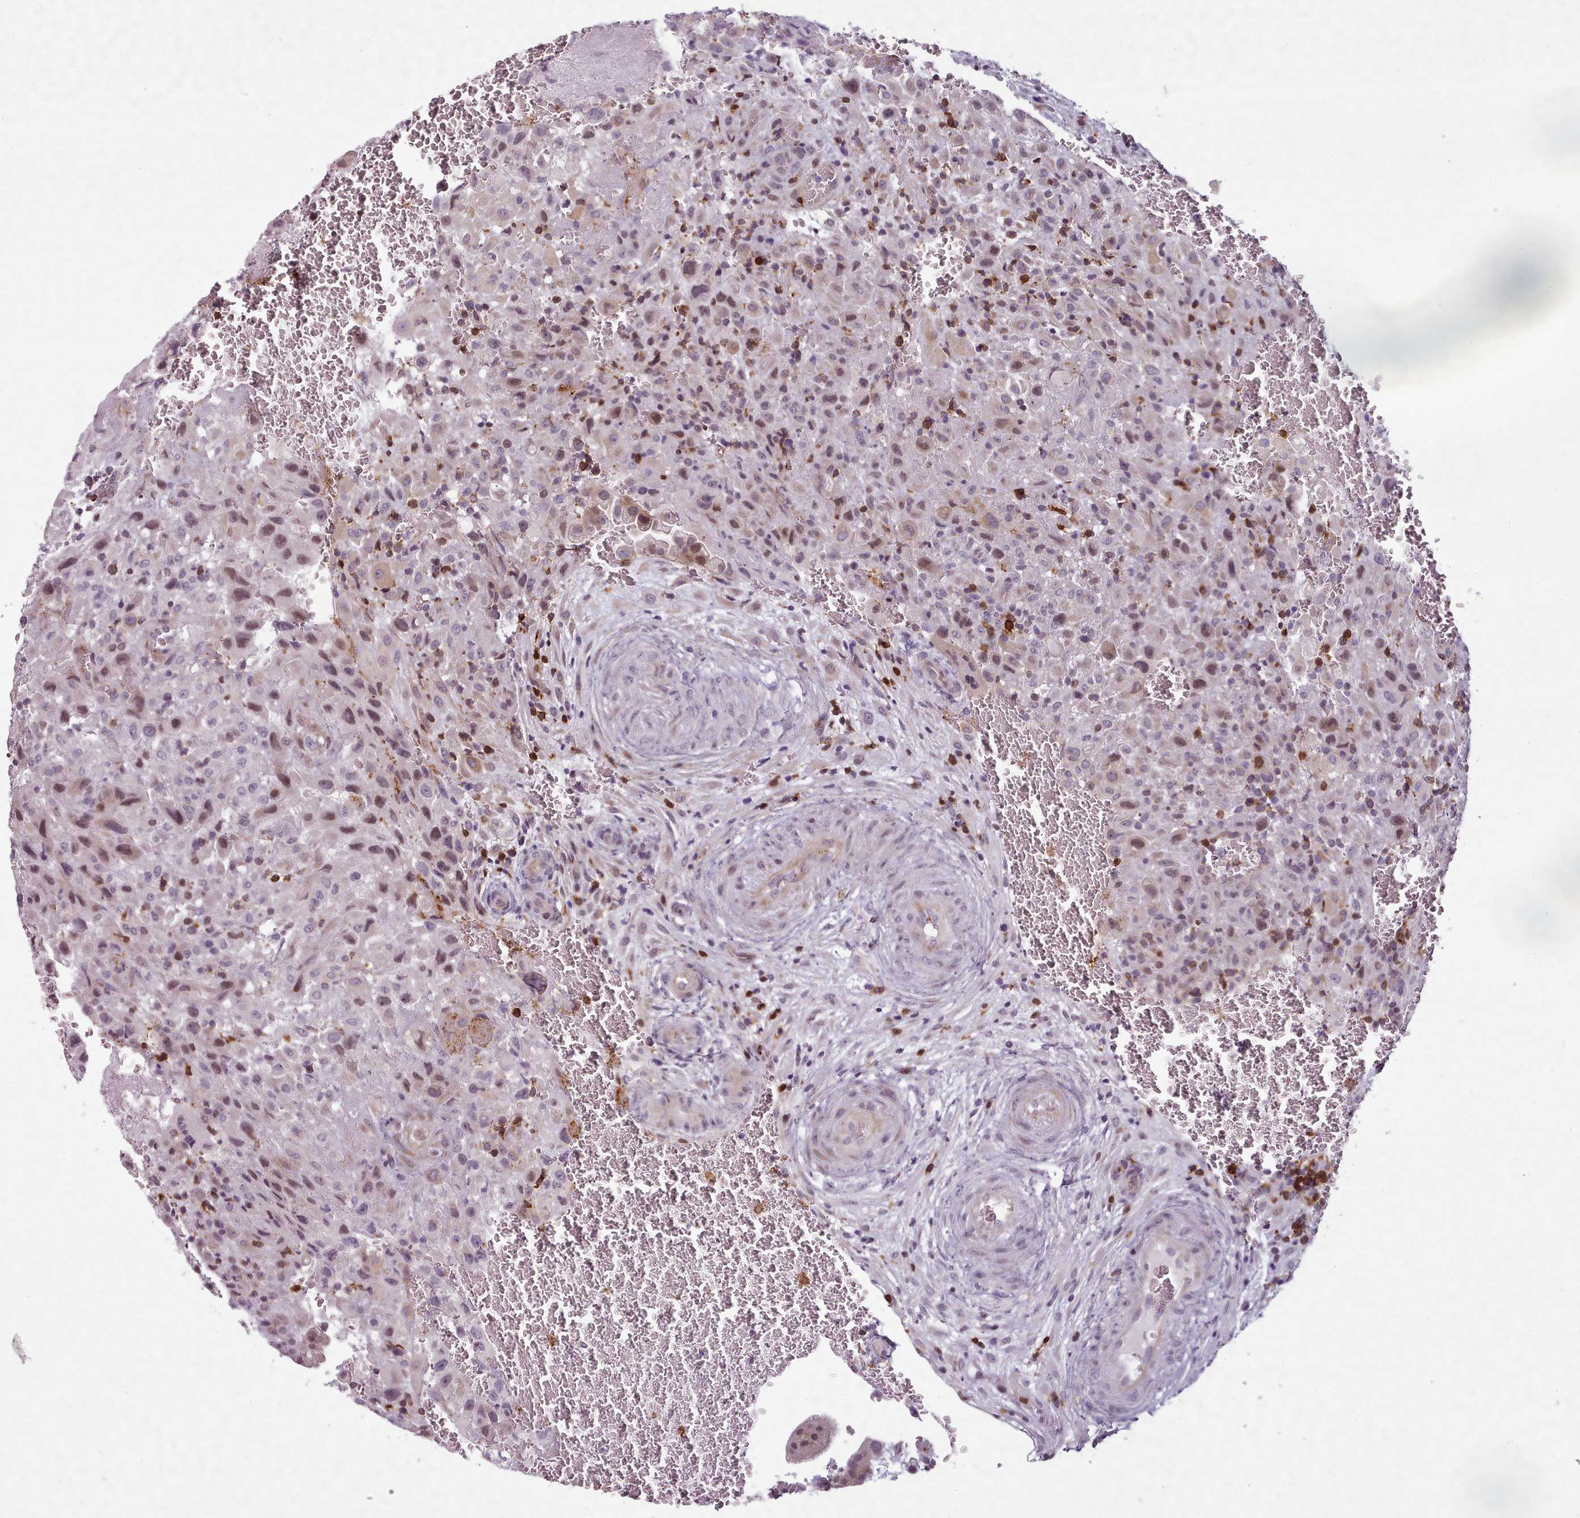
{"staining": {"intensity": "moderate", "quantity": "25%-75%", "location": "nuclear"}, "tissue": "placenta", "cell_type": "Decidual cells", "image_type": "normal", "snomed": [{"axis": "morphology", "description": "Normal tissue, NOS"}, {"axis": "topography", "description": "Placenta"}], "caption": "Protein analysis of normal placenta shows moderate nuclear staining in about 25%-75% of decidual cells. Immunohistochemistry (ihc) stains the protein of interest in brown and the nuclei are stained blue.", "gene": "ZNF583", "patient": {"sex": "female", "age": 35}}